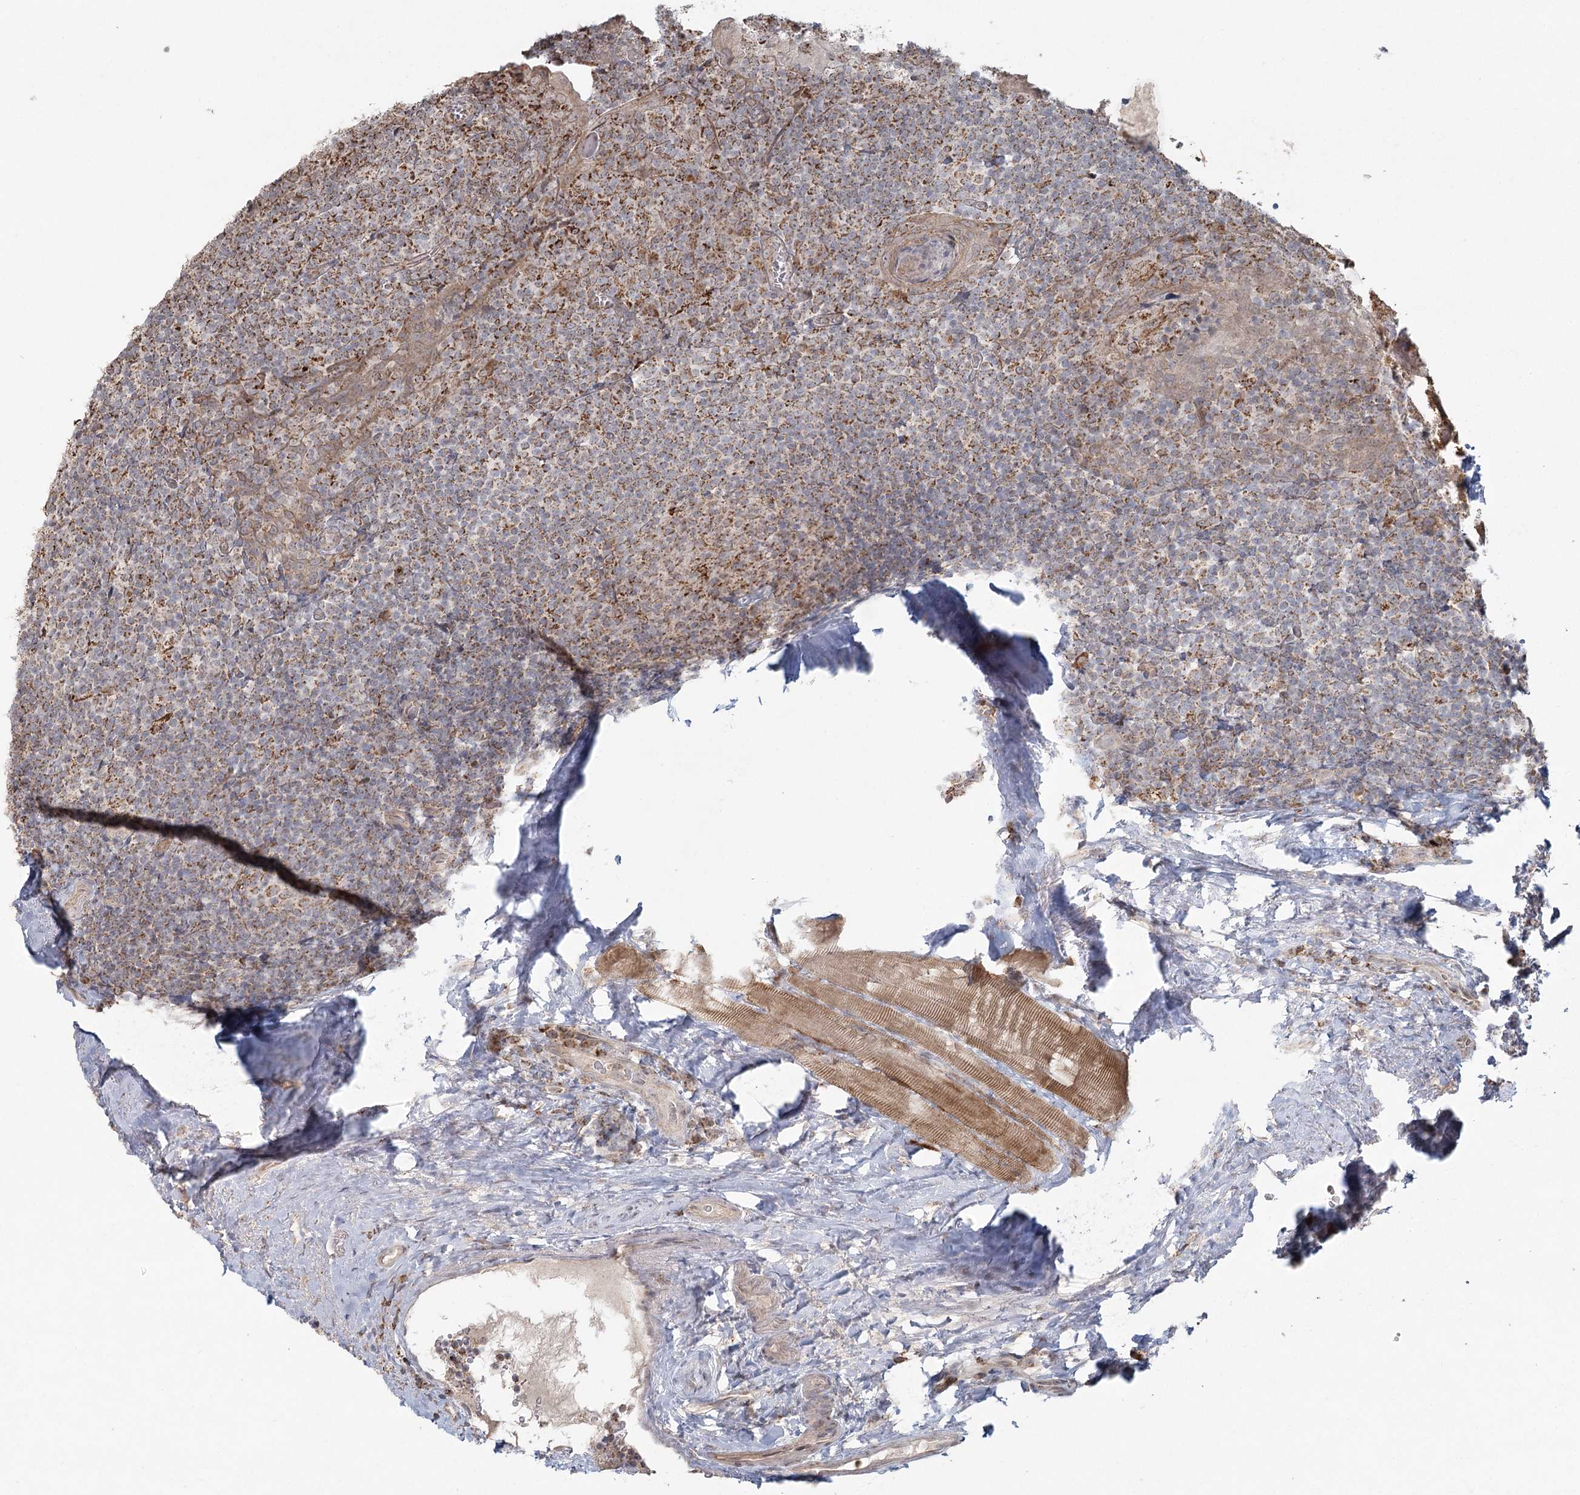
{"staining": {"intensity": "moderate", "quantity": ">75%", "location": "cytoplasmic/membranous"}, "tissue": "tonsil", "cell_type": "Germinal center cells", "image_type": "normal", "snomed": [{"axis": "morphology", "description": "Normal tissue, NOS"}, {"axis": "topography", "description": "Tonsil"}], "caption": "Immunohistochemistry (IHC) of benign human tonsil shows medium levels of moderate cytoplasmic/membranous expression in about >75% of germinal center cells.", "gene": "LACTB", "patient": {"sex": "male", "age": 37}}